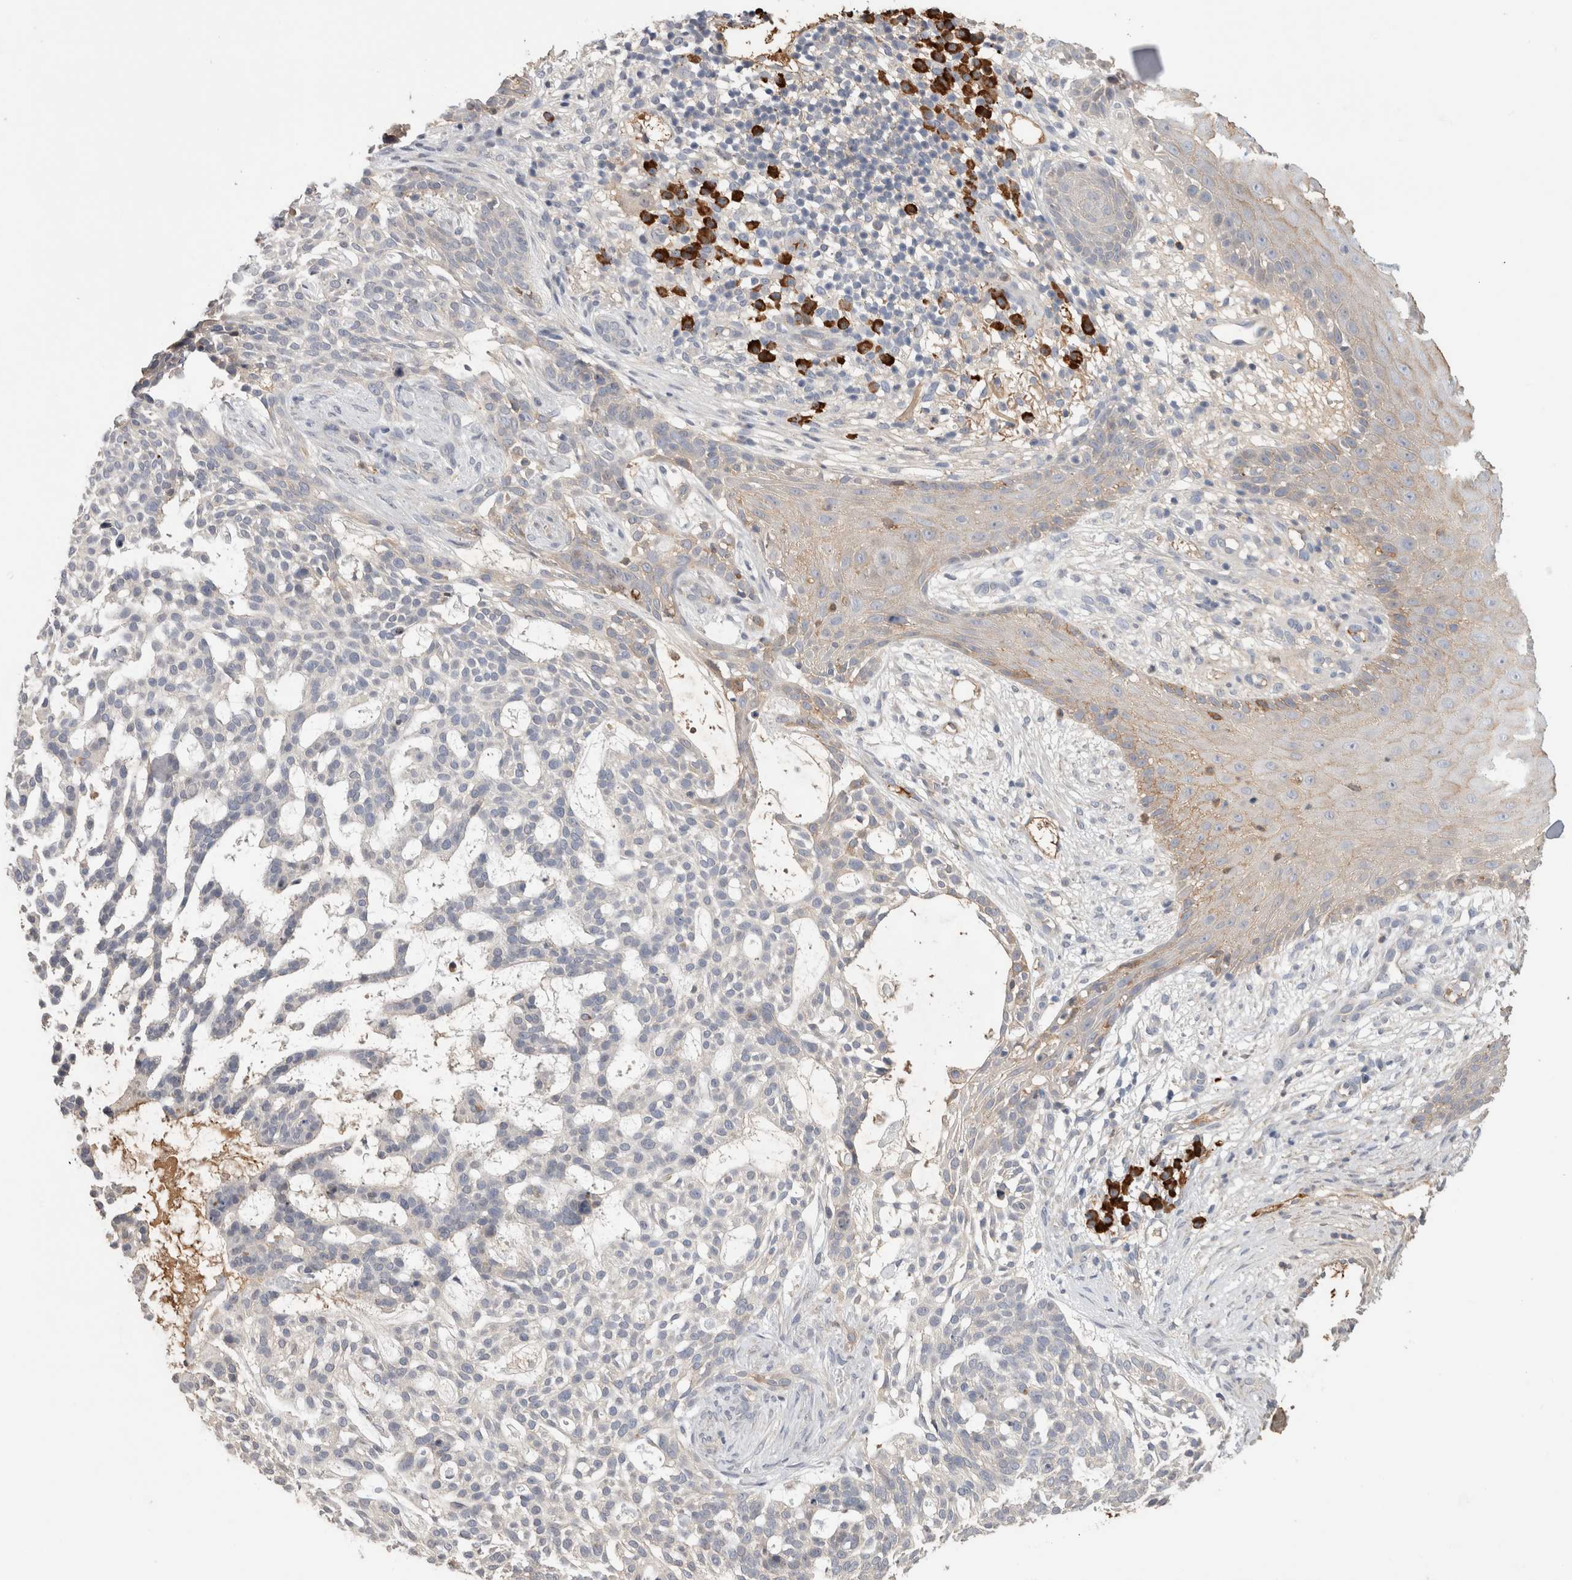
{"staining": {"intensity": "negative", "quantity": "none", "location": "none"}, "tissue": "skin cancer", "cell_type": "Tumor cells", "image_type": "cancer", "snomed": [{"axis": "morphology", "description": "Basal cell carcinoma"}, {"axis": "topography", "description": "Skin"}], "caption": "DAB immunohistochemical staining of human skin cancer exhibits no significant staining in tumor cells.", "gene": "PPP3CC", "patient": {"sex": "female", "age": 64}}